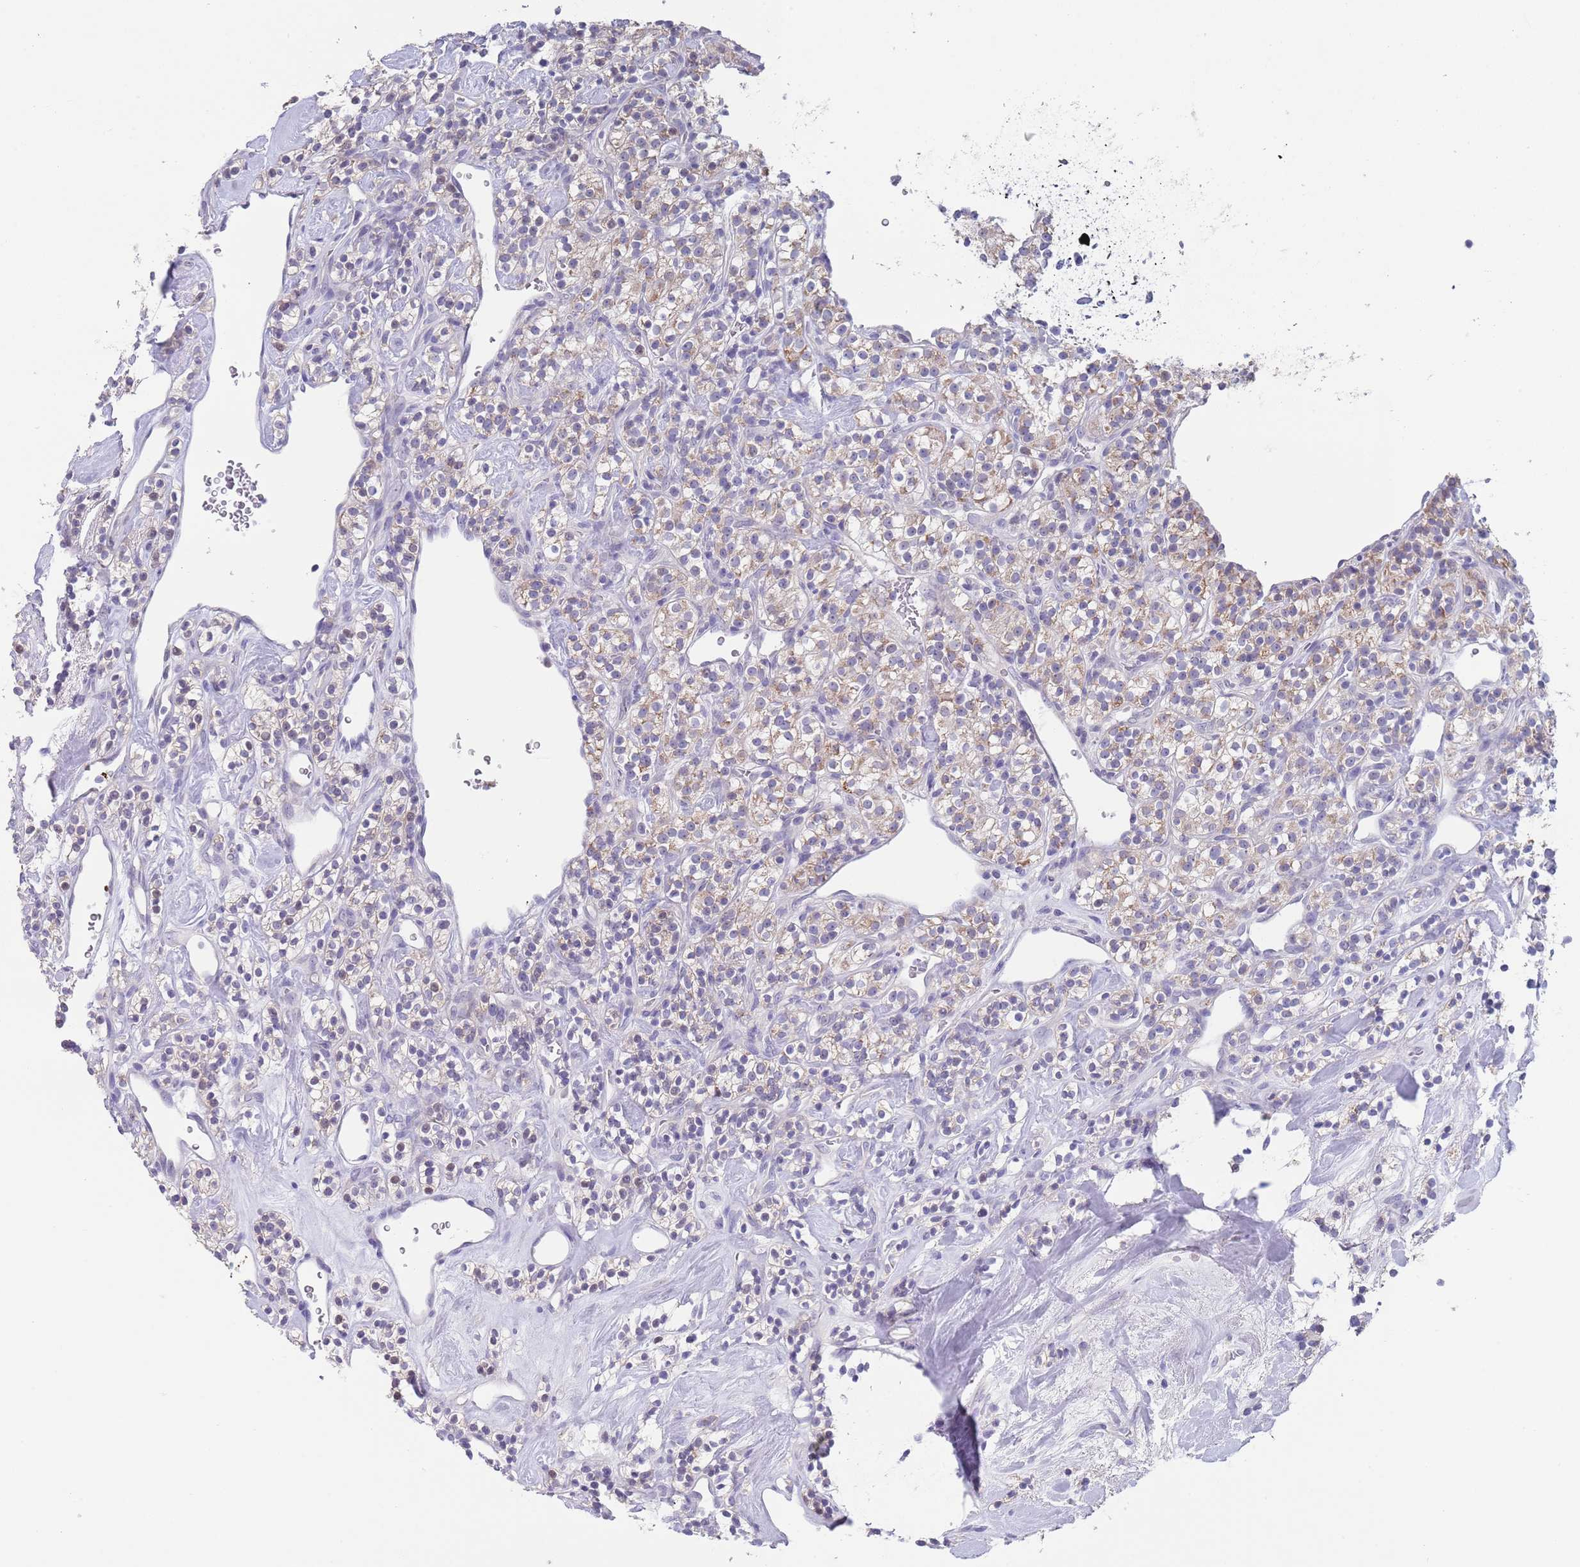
{"staining": {"intensity": "weak", "quantity": "25%-75%", "location": "cytoplasmic/membranous"}, "tissue": "renal cancer", "cell_type": "Tumor cells", "image_type": "cancer", "snomed": [{"axis": "morphology", "description": "Adenocarcinoma, NOS"}, {"axis": "topography", "description": "Kidney"}], "caption": "Protein positivity by immunohistochemistry reveals weak cytoplasmic/membranous staining in about 25%-75% of tumor cells in renal cancer (adenocarcinoma).", "gene": "SPIRE2", "patient": {"sex": "male", "age": 77}}